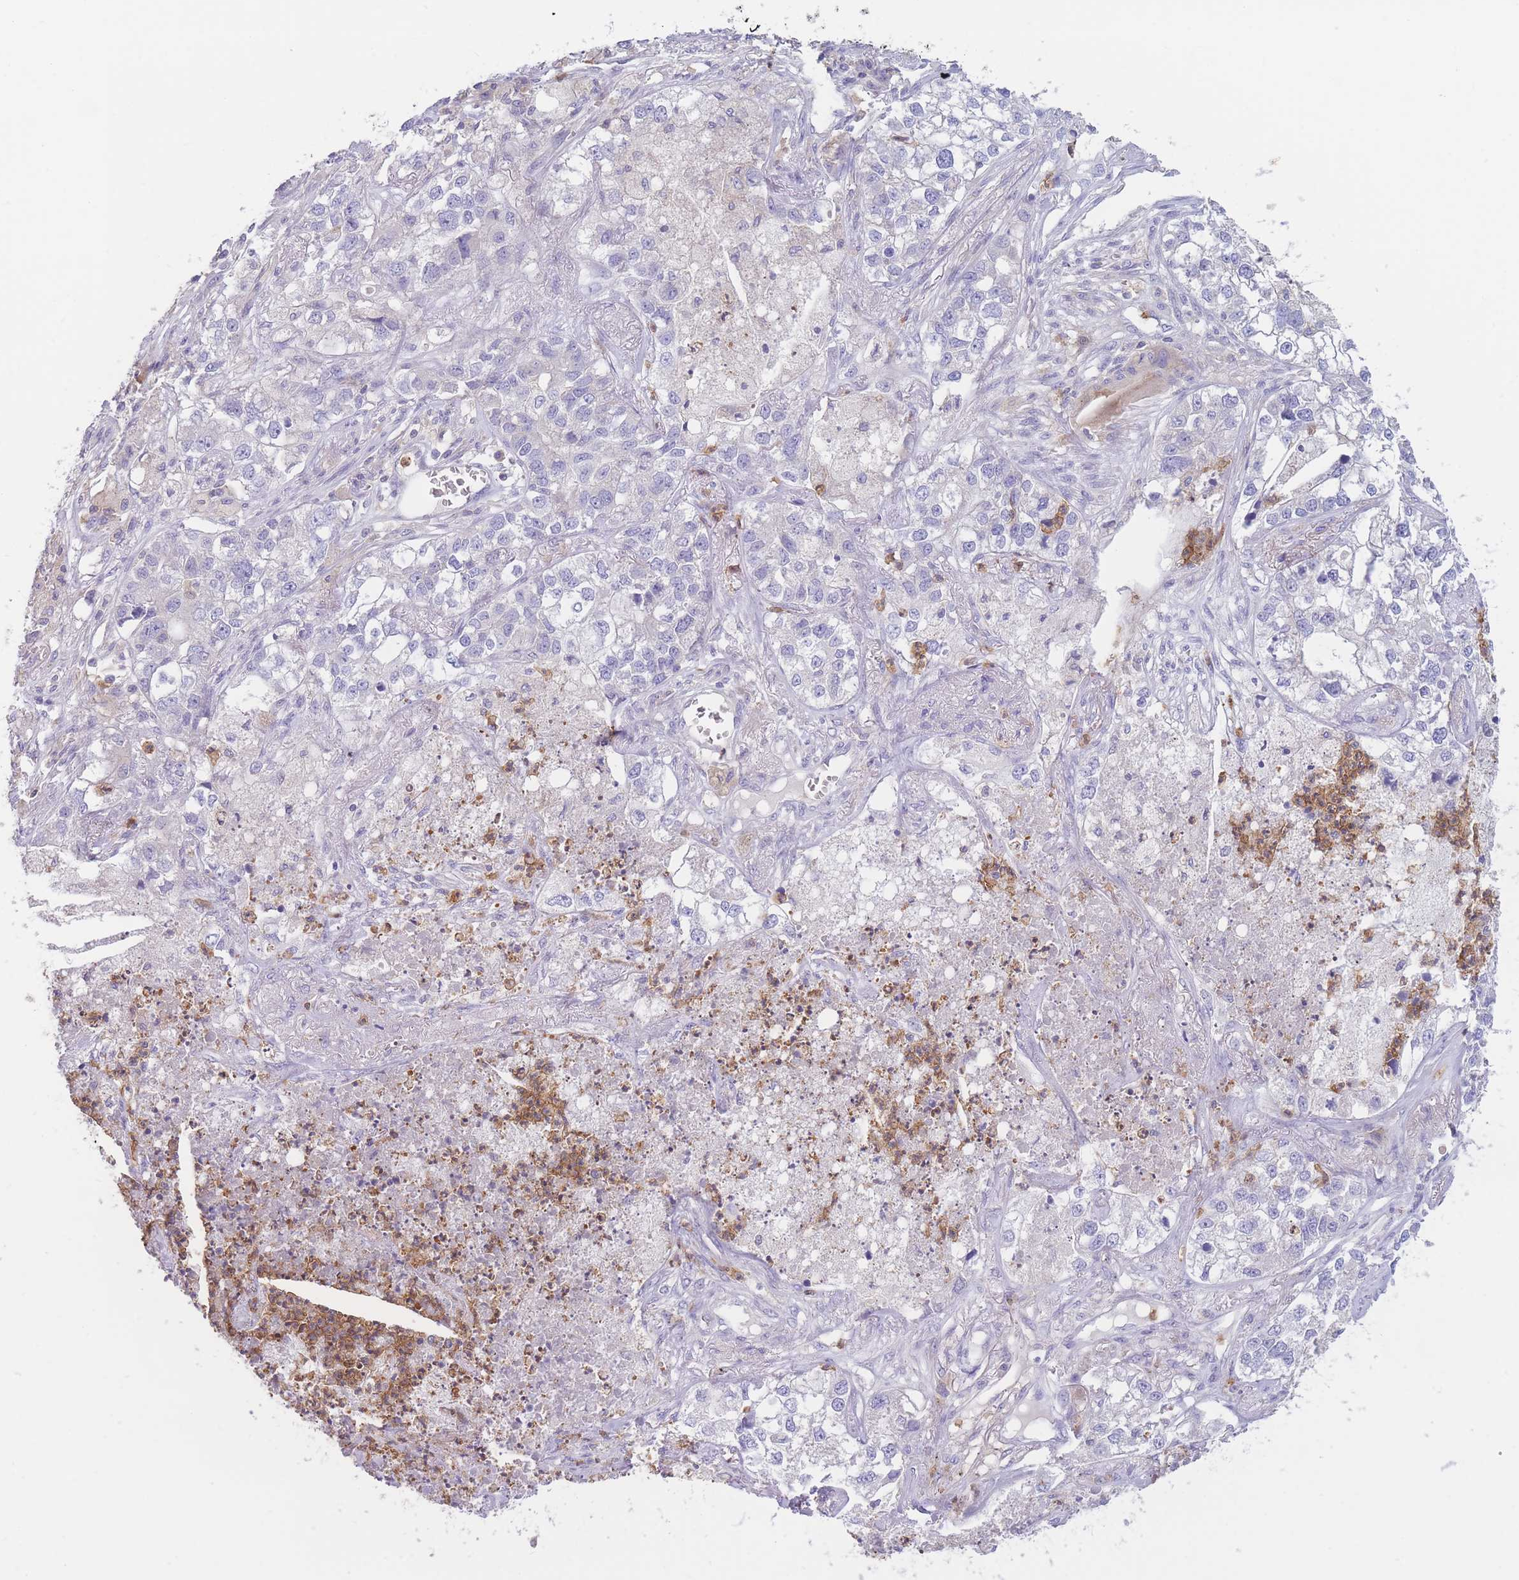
{"staining": {"intensity": "negative", "quantity": "none", "location": "none"}, "tissue": "lung cancer", "cell_type": "Tumor cells", "image_type": "cancer", "snomed": [{"axis": "morphology", "description": "Adenocarcinoma, NOS"}, {"axis": "topography", "description": "Lung"}], "caption": "Immunohistochemistry (IHC) of lung adenocarcinoma displays no positivity in tumor cells.", "gene": "ST3GAL4", "patient": {"sex": "male", "age": 49}}